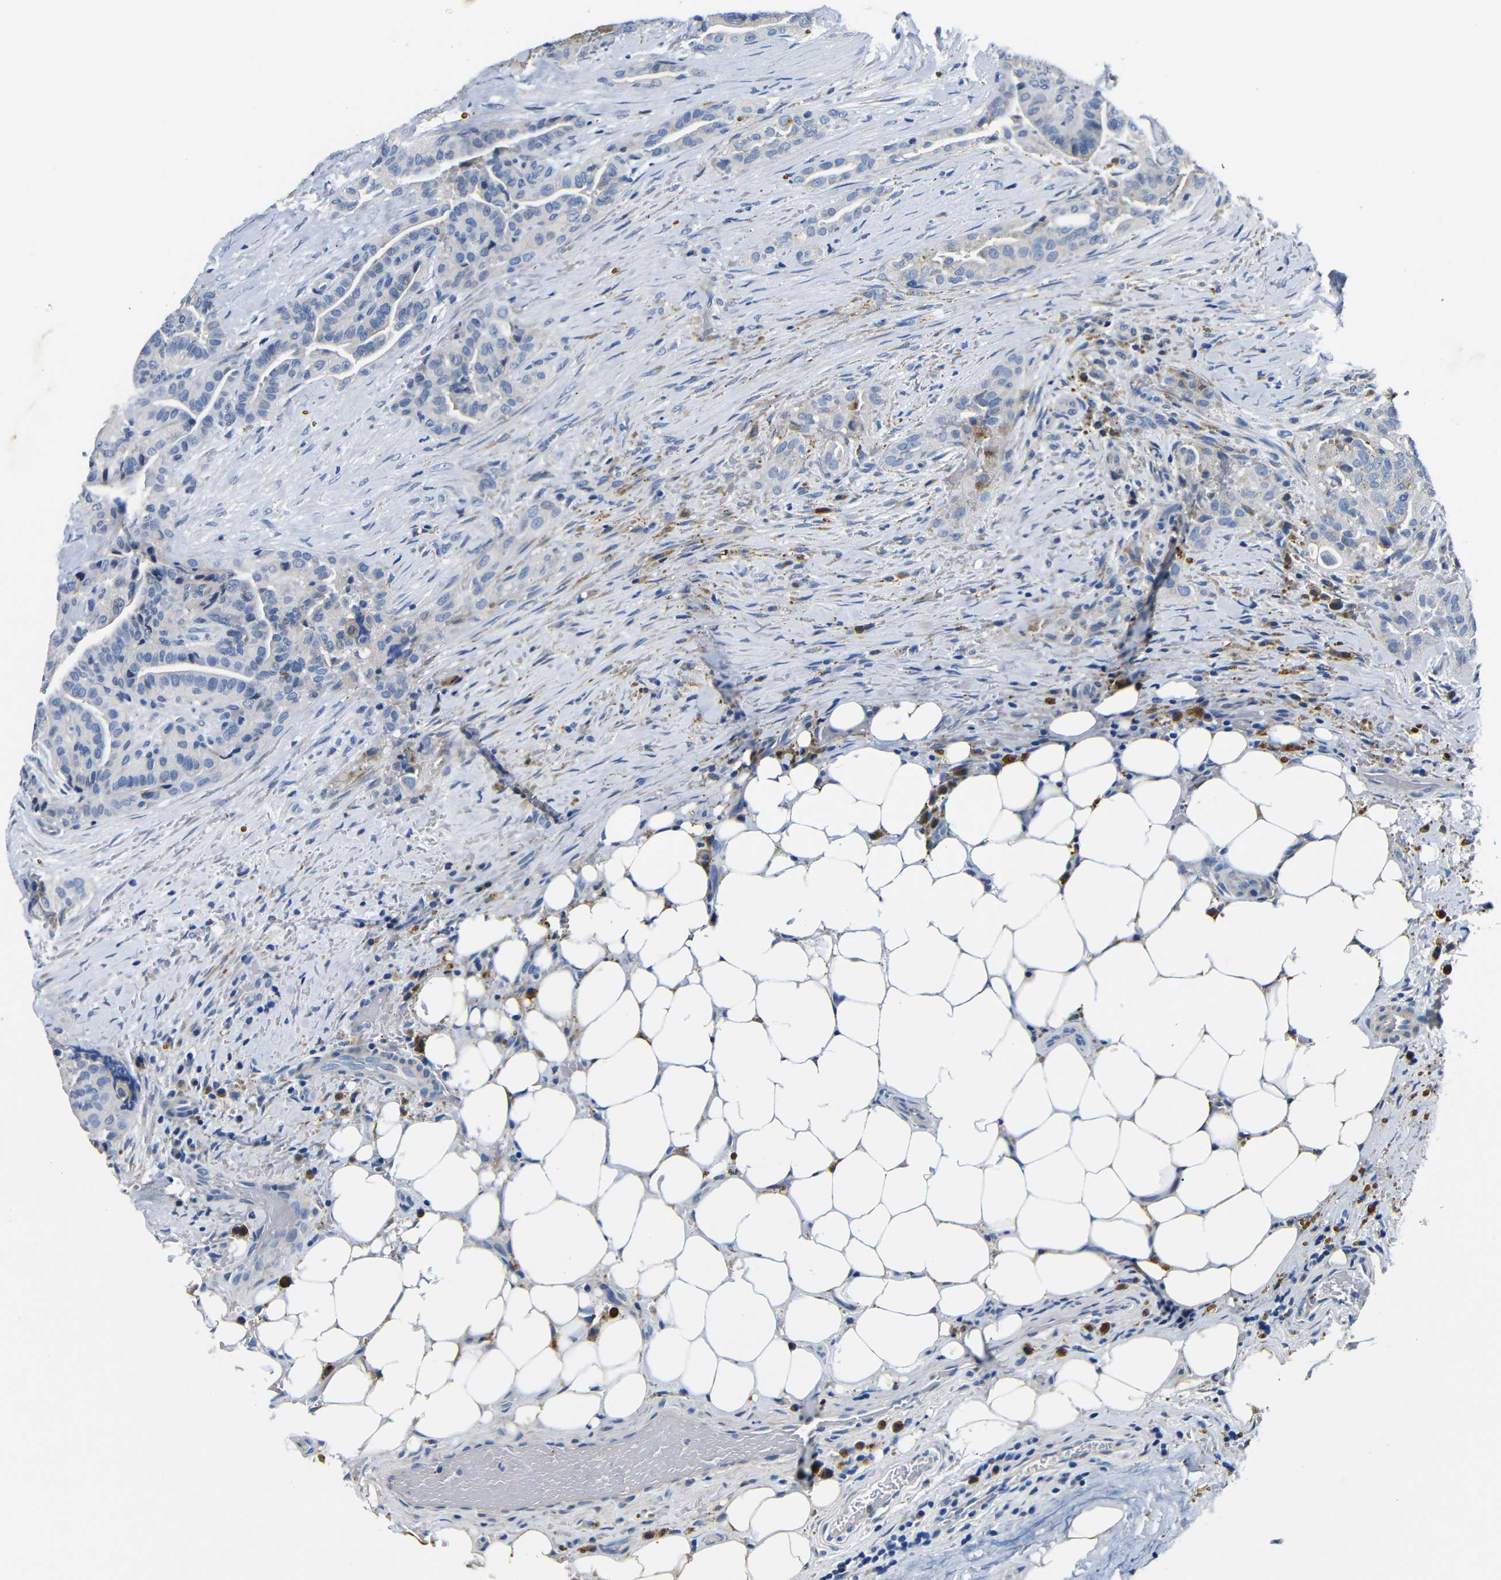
{"staining": {"intensity": "negative", "quantity": "none", "location": "none"}, "tissue": "thyroid cancer", "cell_type": "Tumor cells", "image_type": "cancer", "snomed": [{"axis": "morphology", "description": "Papillary adenocarcinoma, NOS"}, {"axis": "topography", "description": "Thyroid gland"}], "caption": "Immunohistochemistry (IHC) histopathology image of neoplastic tissue: human thyroid cancer (papillary adenocarcinoma) stained with DAB (3,3'-diaminobenzidine) demonstrates no significant protein staining in tumor cells.", "gene": "TNFAIP1", "patient": {"sex": "male", "age": 77}}